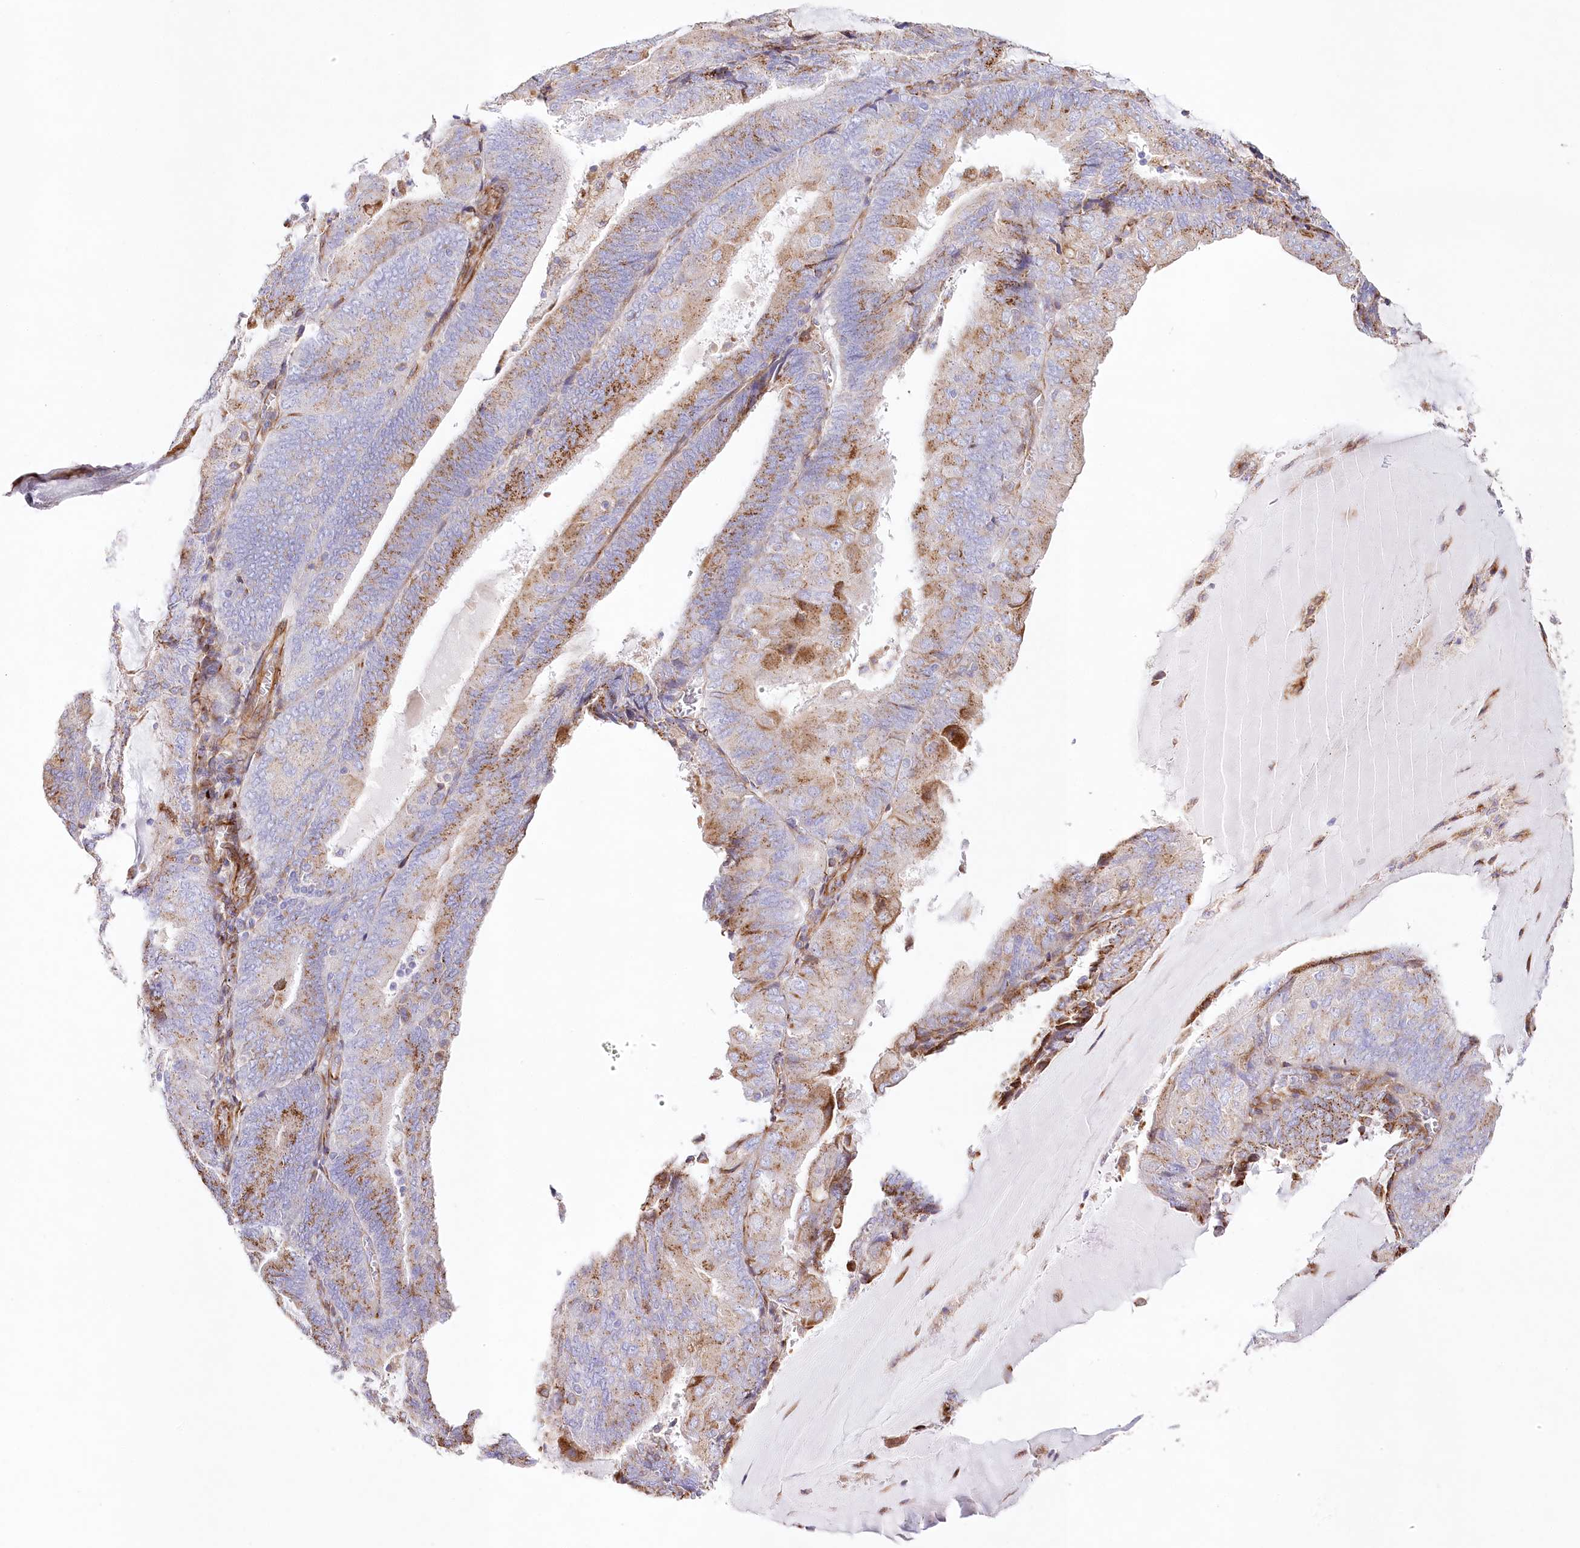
{"staining": {"intensity": "moderate", "quantity": ">75%", "location": "cytoplasmic/membranous"}, "tissue": "endometrial cancer", "cell_type": "Tumor cells", "image_type": "cancer", "snomed": [{"axis": "morphology", "description": "Adenocarcinoma, NOS"}, {"axis": "topography", "description": "Endometrium"}], "caption": "A medium amount of moderate cytoplasmic/membranous expression is present in approximately >75% of tumor cells in endometrial cancer tissue.", "gene": "ABRAXAS2", "patient": {"sex": "female", "age": 81}}